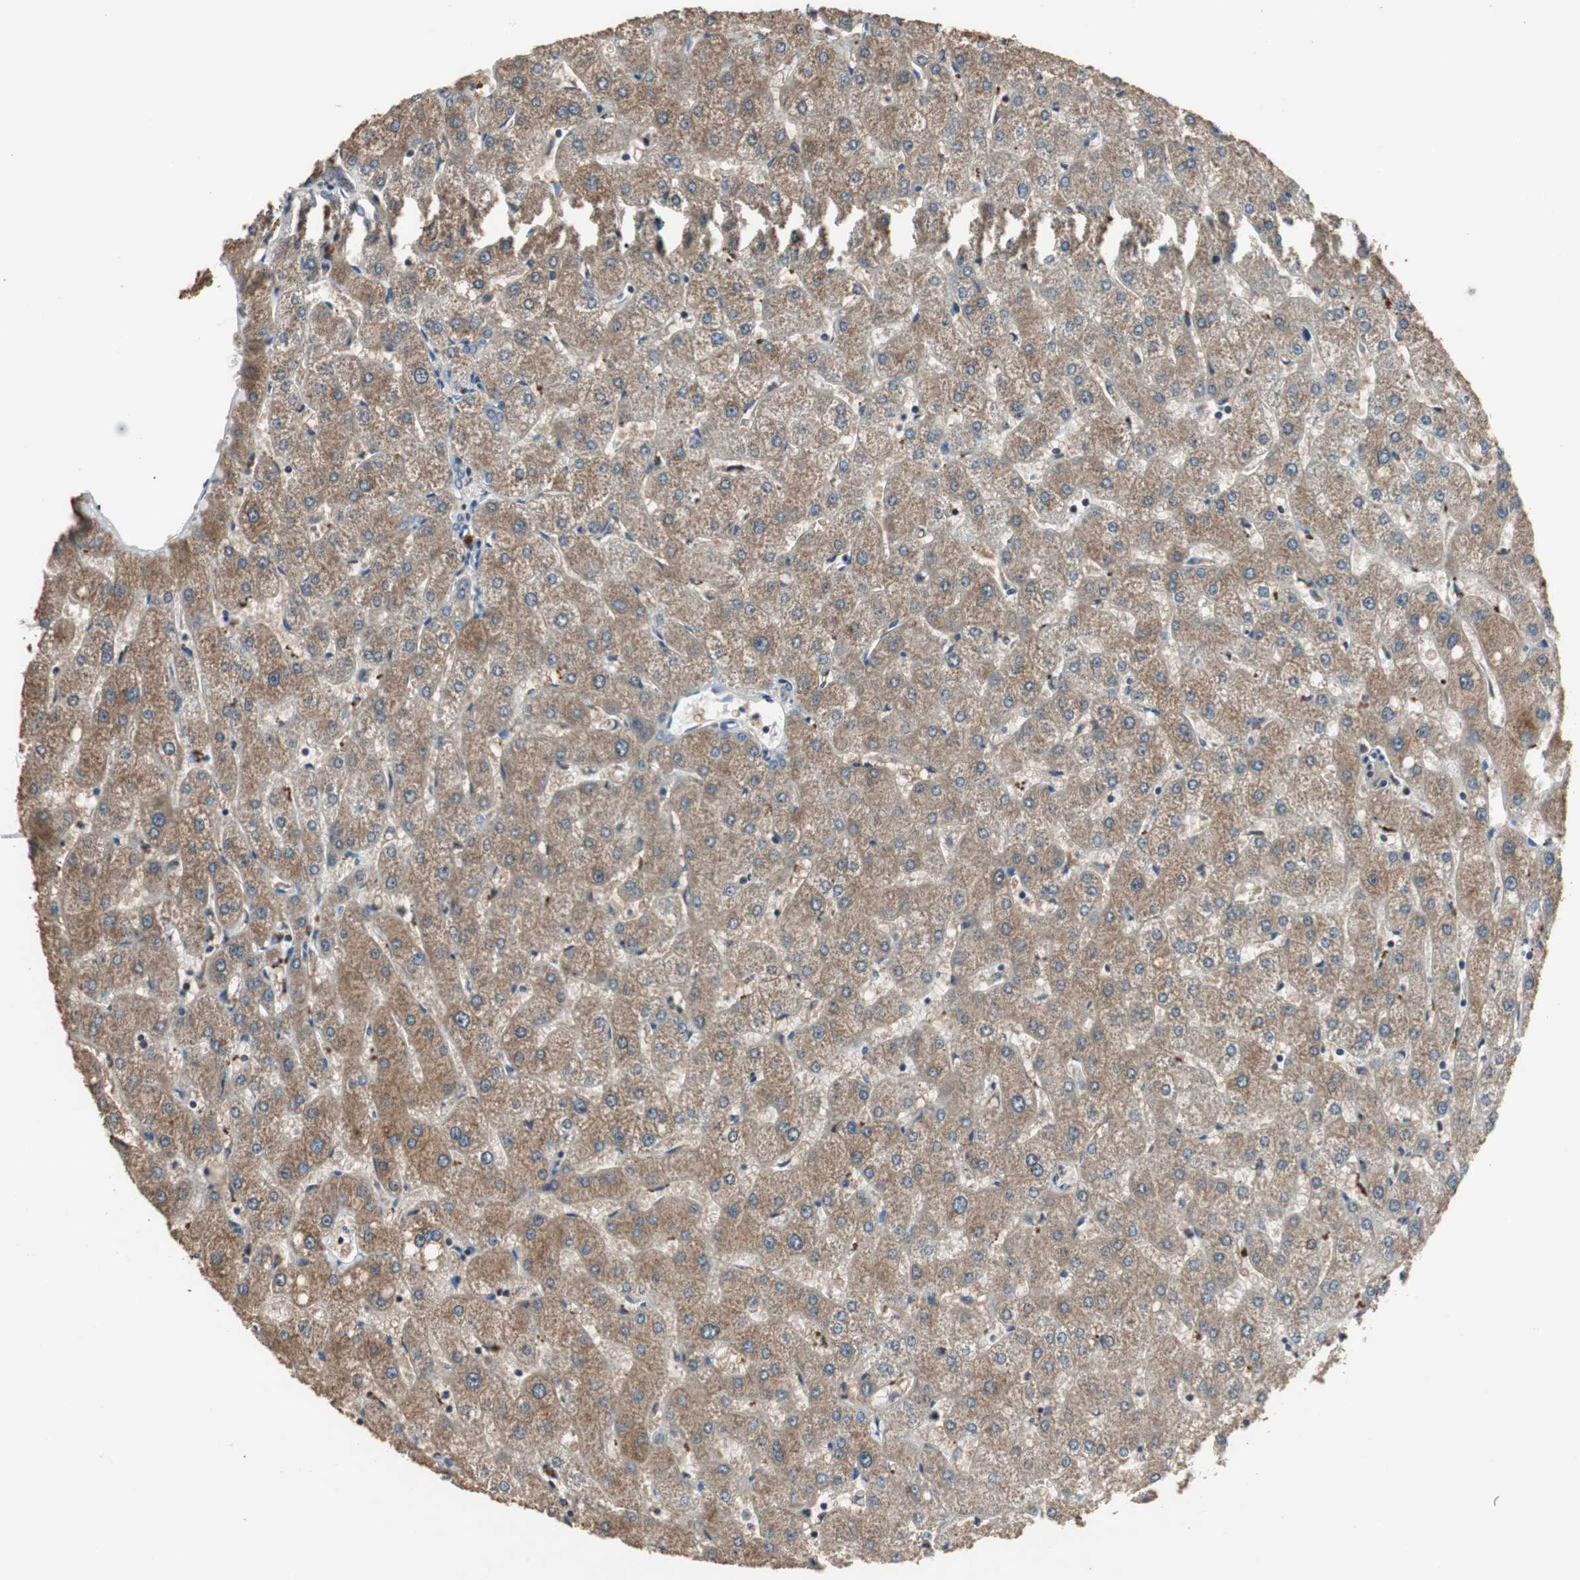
{"staining": {"intensity": "negative", "quantity": "none", "location": "none"}, "tissue": "liver", "cell_type": "Cholangiocytes", "image_type": "normal", "snomed": [{"axis": "morphology", "description": "Normal tissue, NOS"}, {"axis": "topography", "description": "Liver"}], "caption": "Immunohistochemical staining of normal human liver shows no significant staining in cholangiocytes. (Immunohistochemistry, brightfield microscopy, high magnification).", "gene": "FEN1", "patient": {"sex": "male", "age": 67}}